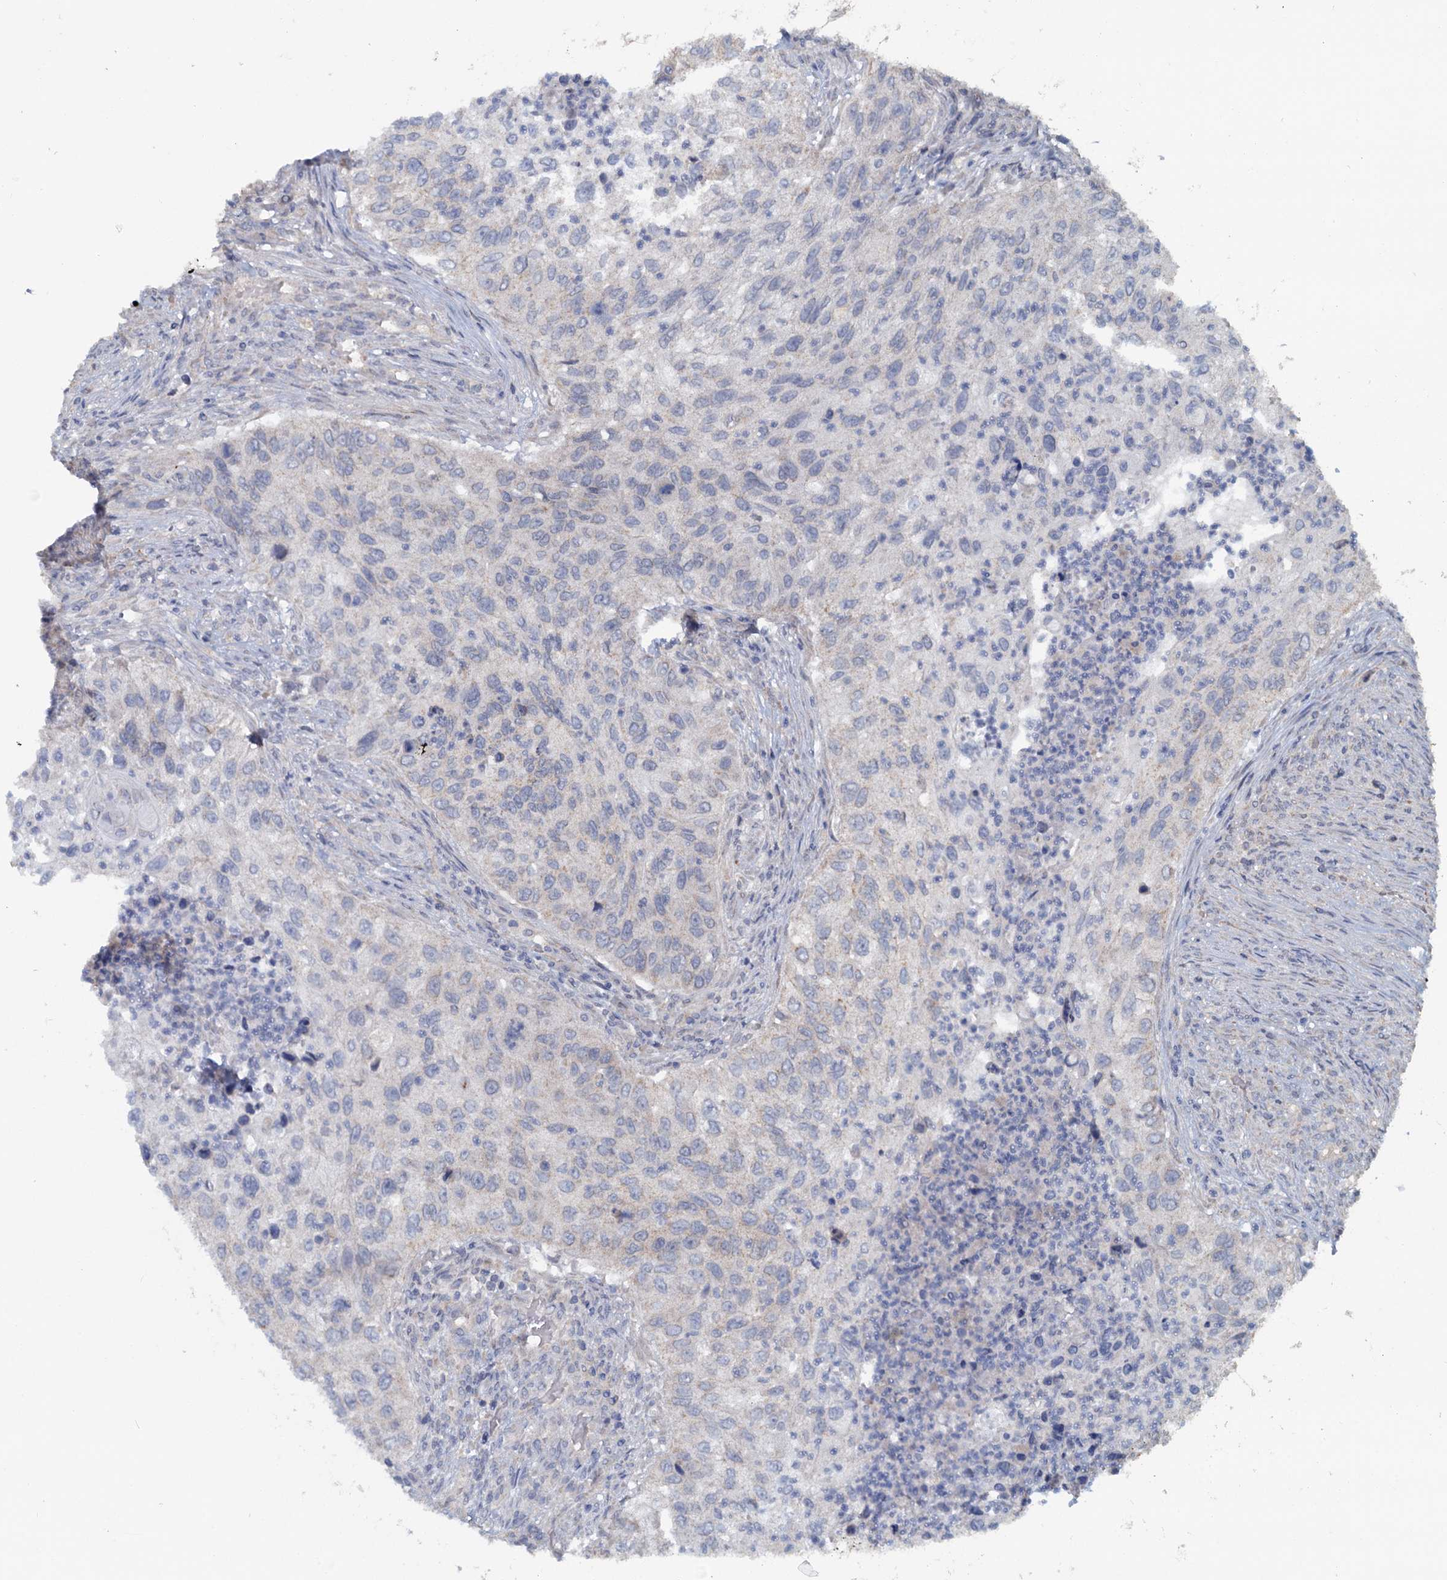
{"staining": {"intensity": "negative", "quantity": "none", "location": "none"}, "tissue": "urothelial cancer", "cell_type": "Tumor cells", "image_type": "cancer", "snomed": [{"axis": "morphology", "description": "Urothelial carcinoma, High grade"}, {"axis": "topography", "description": "Urinary bladder"}], "caption": "Human high-grade urothelial carcinoma stained for a protein using immunohistochemistry (IHC) exhibits no positivity in tumor cells.", "gene": "FUNDC1", "patient": {"sex": "female", "age": 60}}